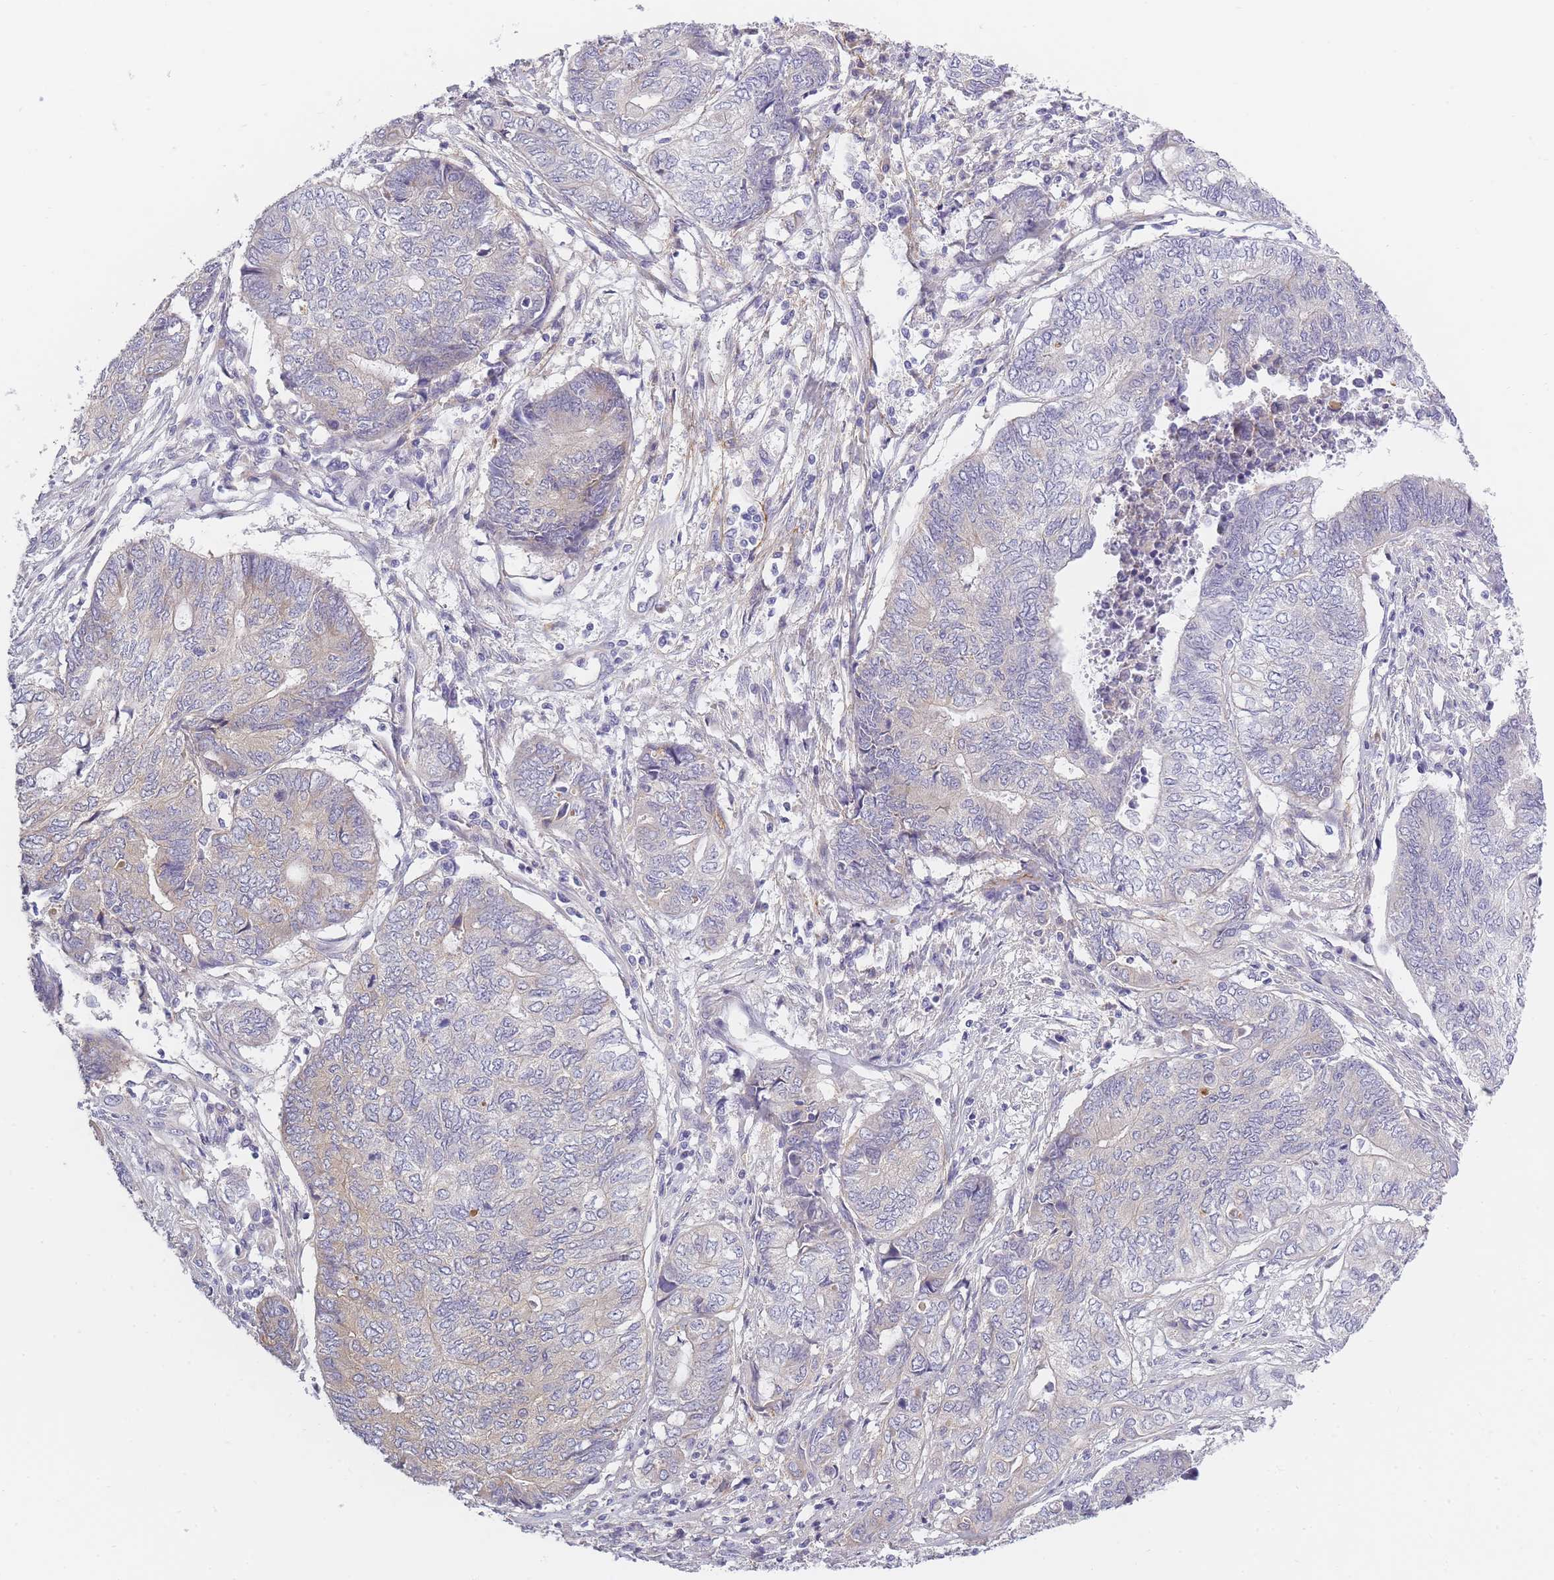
{"staining": {"intensity": "negative", "quantity": "none", "location": "none"}, "tissue": "endometrial cancer", "cell_type": "Tumor cells", "image_type": "cancer", "snomed": [{"axis": "morphology", "description": "Adenocarcinoma, NOS"}, {"axis": "topography", "description": "Uterus"}, {"axis": "topography", "description": "Endometrium"}], "caption": "This image is of adenocarcinoma (endometrial) stained with immunohistochemistry to label a protein in brown with the nuclei are counter-stained blue. There is no expression in tumor cells.", "gene": "AP3M2", "patient": {"sex": "female", "age": 70}}